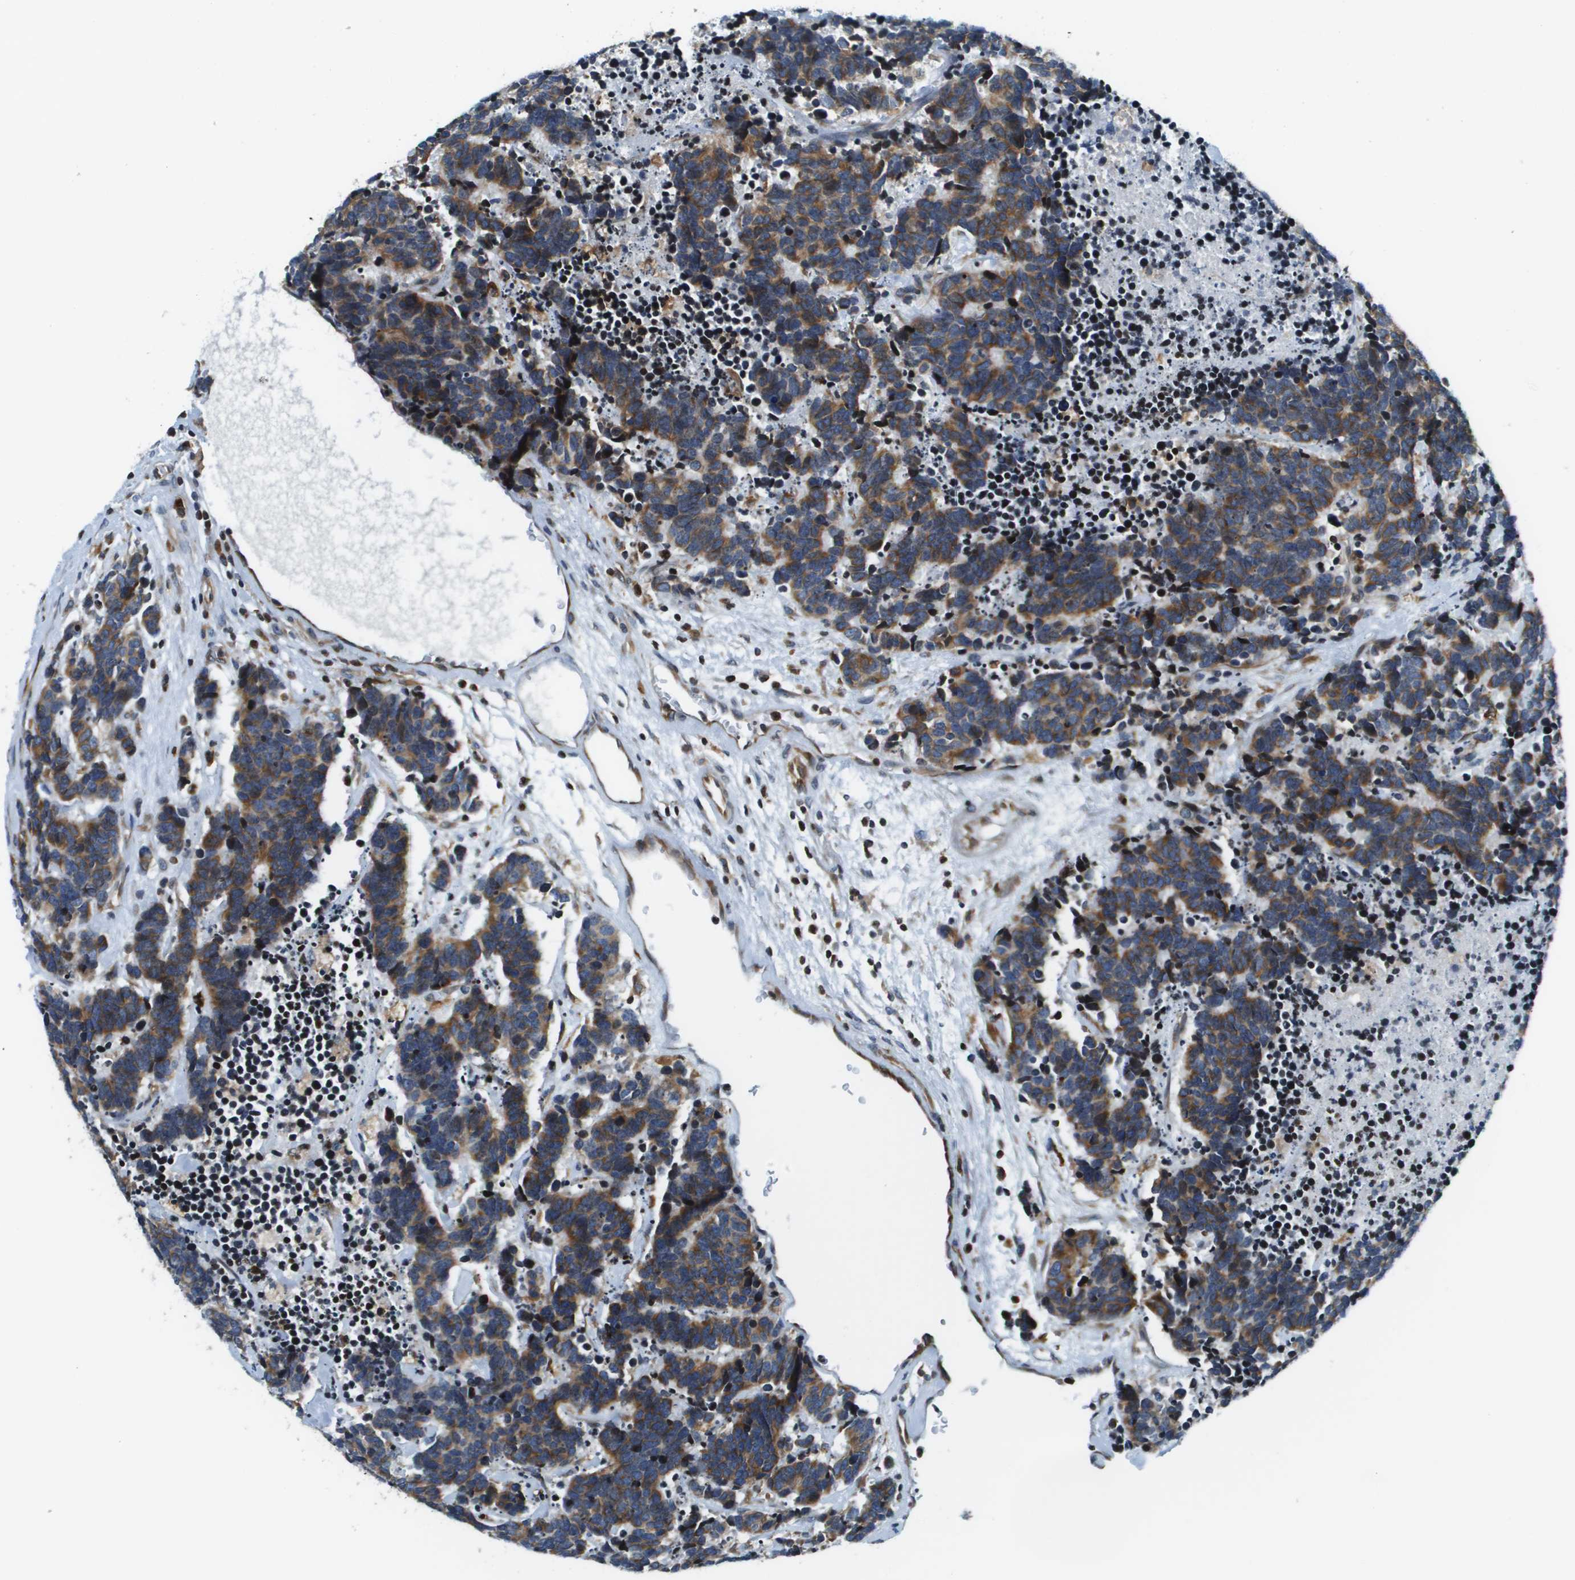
{"staining": {"intensity": "moderate", "quantity": ">75%", "location": "cytoplasmic/membranous"}, "tissue": "carcinoid", "cell_type": "Tumor cells", "image_type": "cancer", "snomed": [{"axis": "morphology", "description": "Carcinoma, NOS"}, {"axis": "morphology", "description": "Carcinoid, malignant, NOS"}, {"axis": "topography", "description": "Urinary bladder"}], "caption": "Carcinoid tissue exhibits moderate cytoplasmic/membranous expression in about >75% of tumor cells, visualized by immunohistochemistry.", "gene": "ESYT1", "patient": {"sex": "male", "age": 57}}